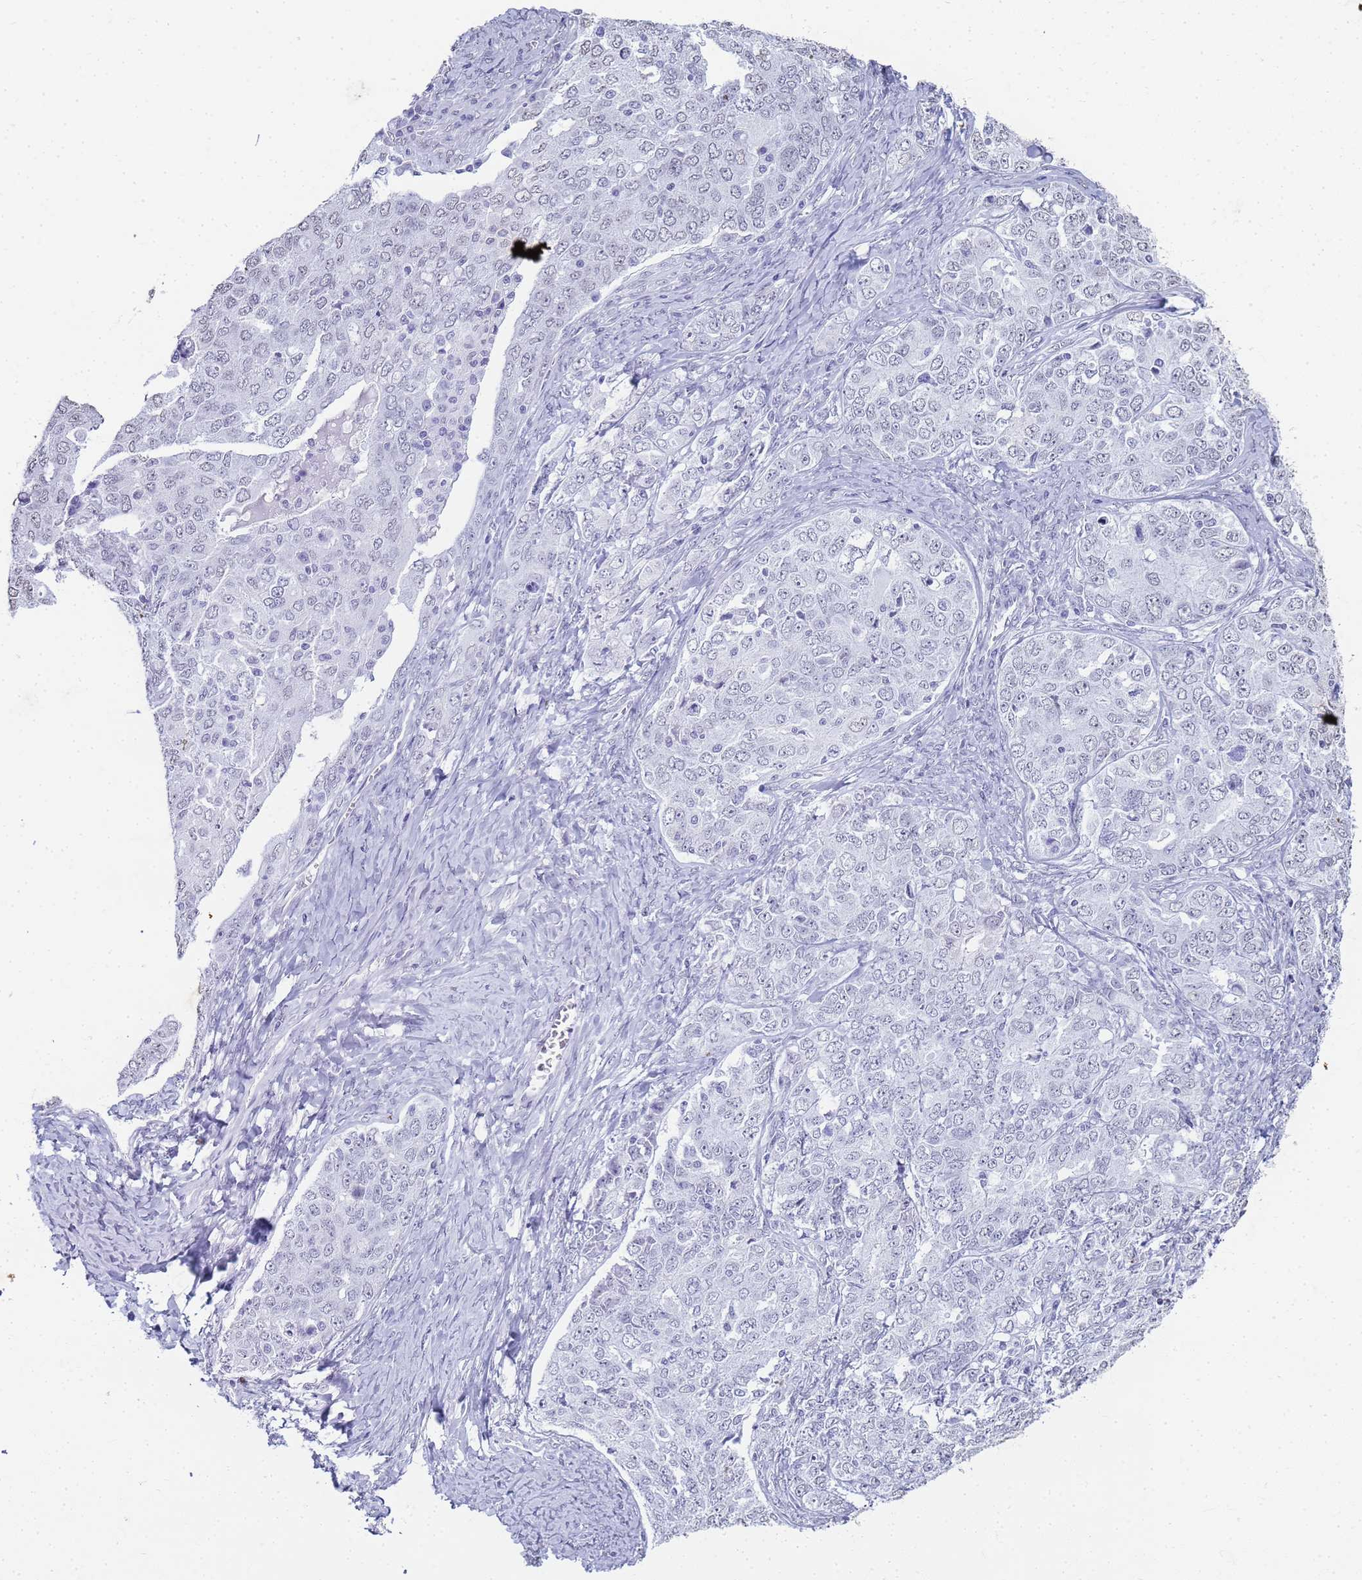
{"staining": {"intensity": "negative", "quantity": "none", "location": "none"}, "tissue": "ovarian cancer", "cell_type": "Tumor cells", "image_type": "cancer", "snomed": [{"axis": "morphology", "description": "Carcinoma, endometroid"}, {"axis": "topography", "description": "Ovary"}], "caption": "A high-resolution photomicrograph shows immunohistochemistry staining of ovarian cancer (endometroid carcinoma), which exhibits no significant expression in tumor cells.", "gene": "SLC7A9", "patient": {"sex": "female", "age": 62}}